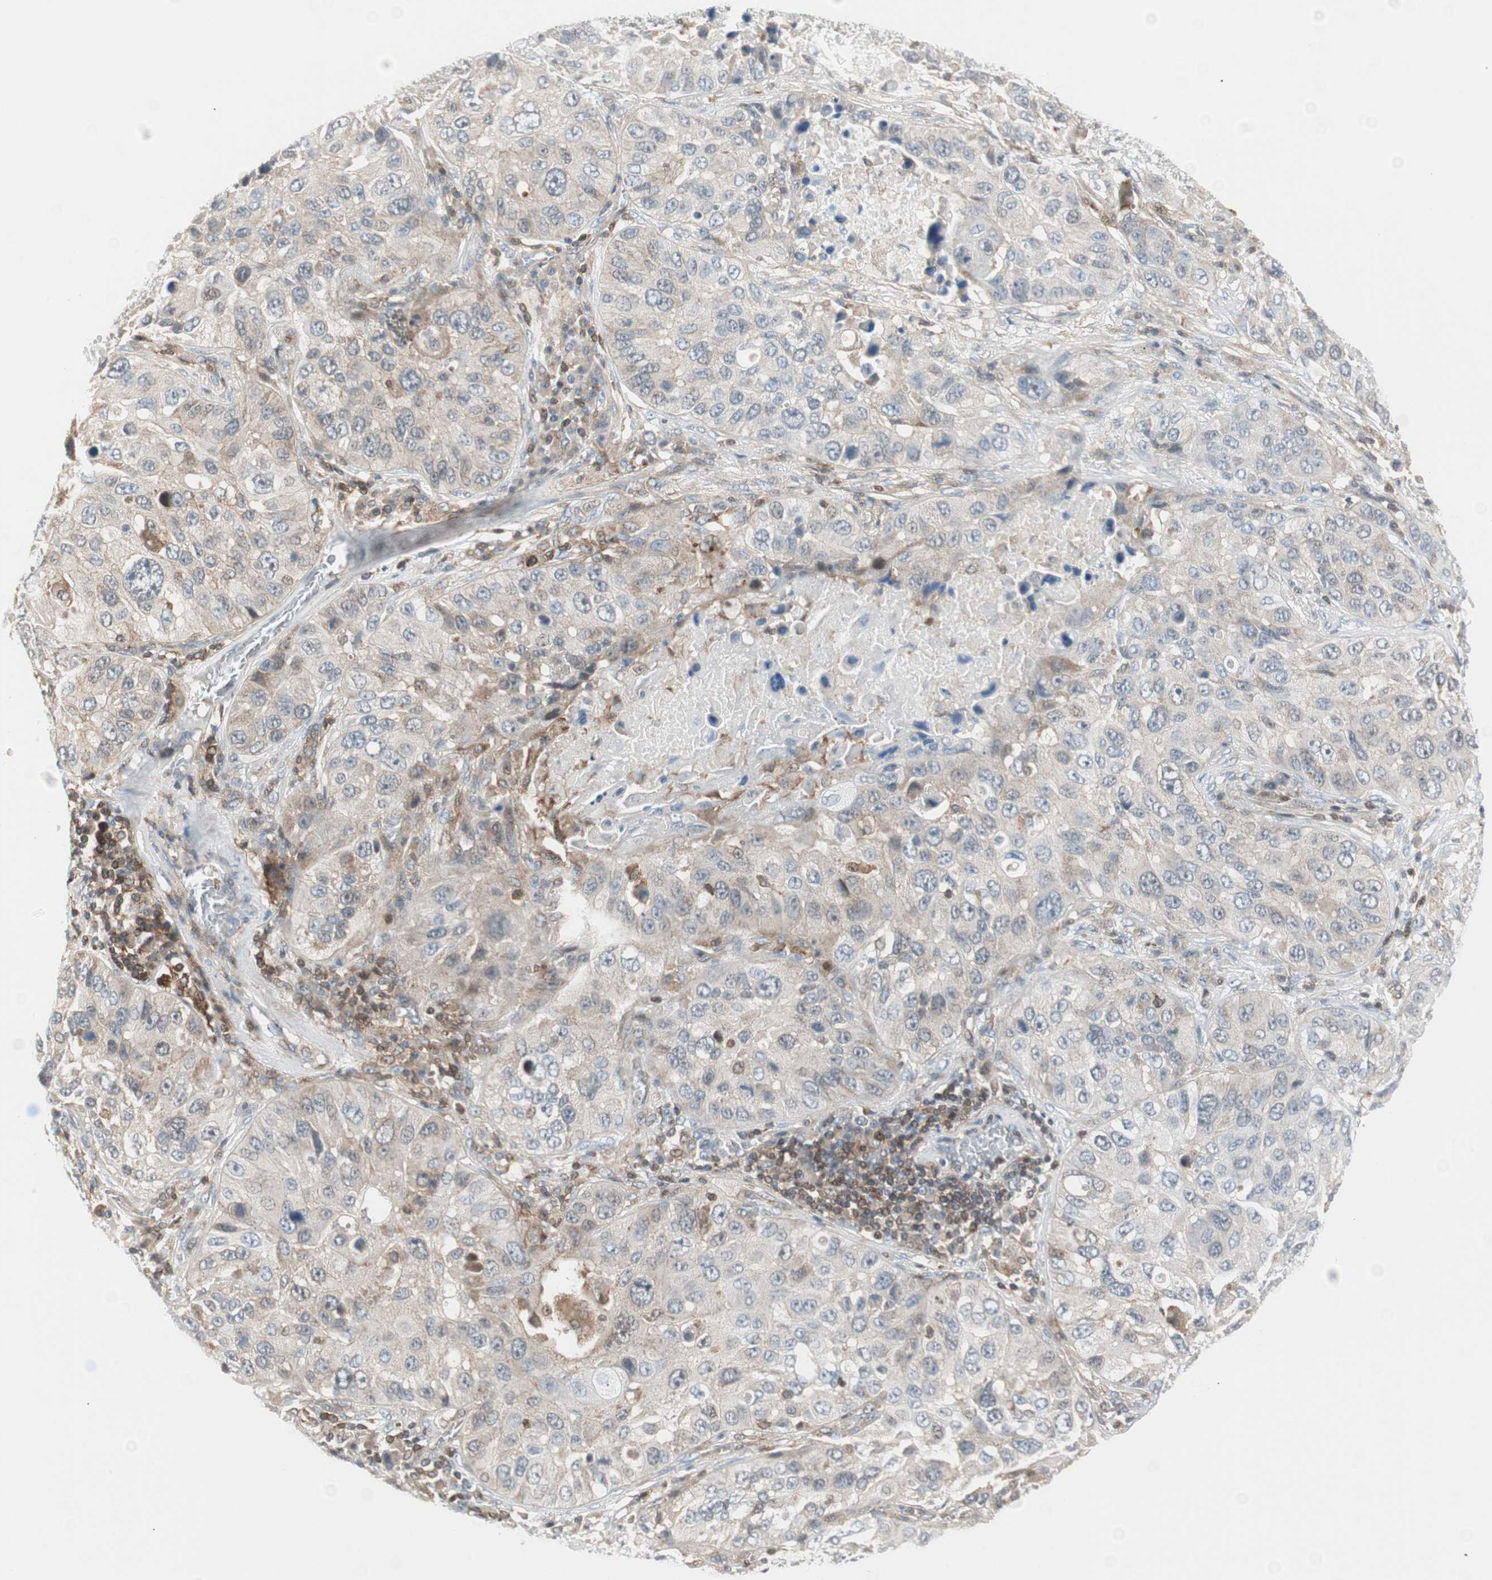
{"staining": {"intensity": "weak", "quantity": ">75%", "location": "cytoplasmic/membranous"}, "tissue": "lung cancer", "cell_type": "Tumor cells", "image_type": "cancer", "snomed": [{"axis": "morphology", "description": "Squamous cell carcinoma, NOS"}, {"axis": "topography", "description": "Lung"}], "caption": "Human lung cancer (squamous cell carcinoma) stained with a protein marker demonstrates weak staining in tumor cells.", "gene": "PPP1CA", "patient": {"sex": "male", "age": 57}}